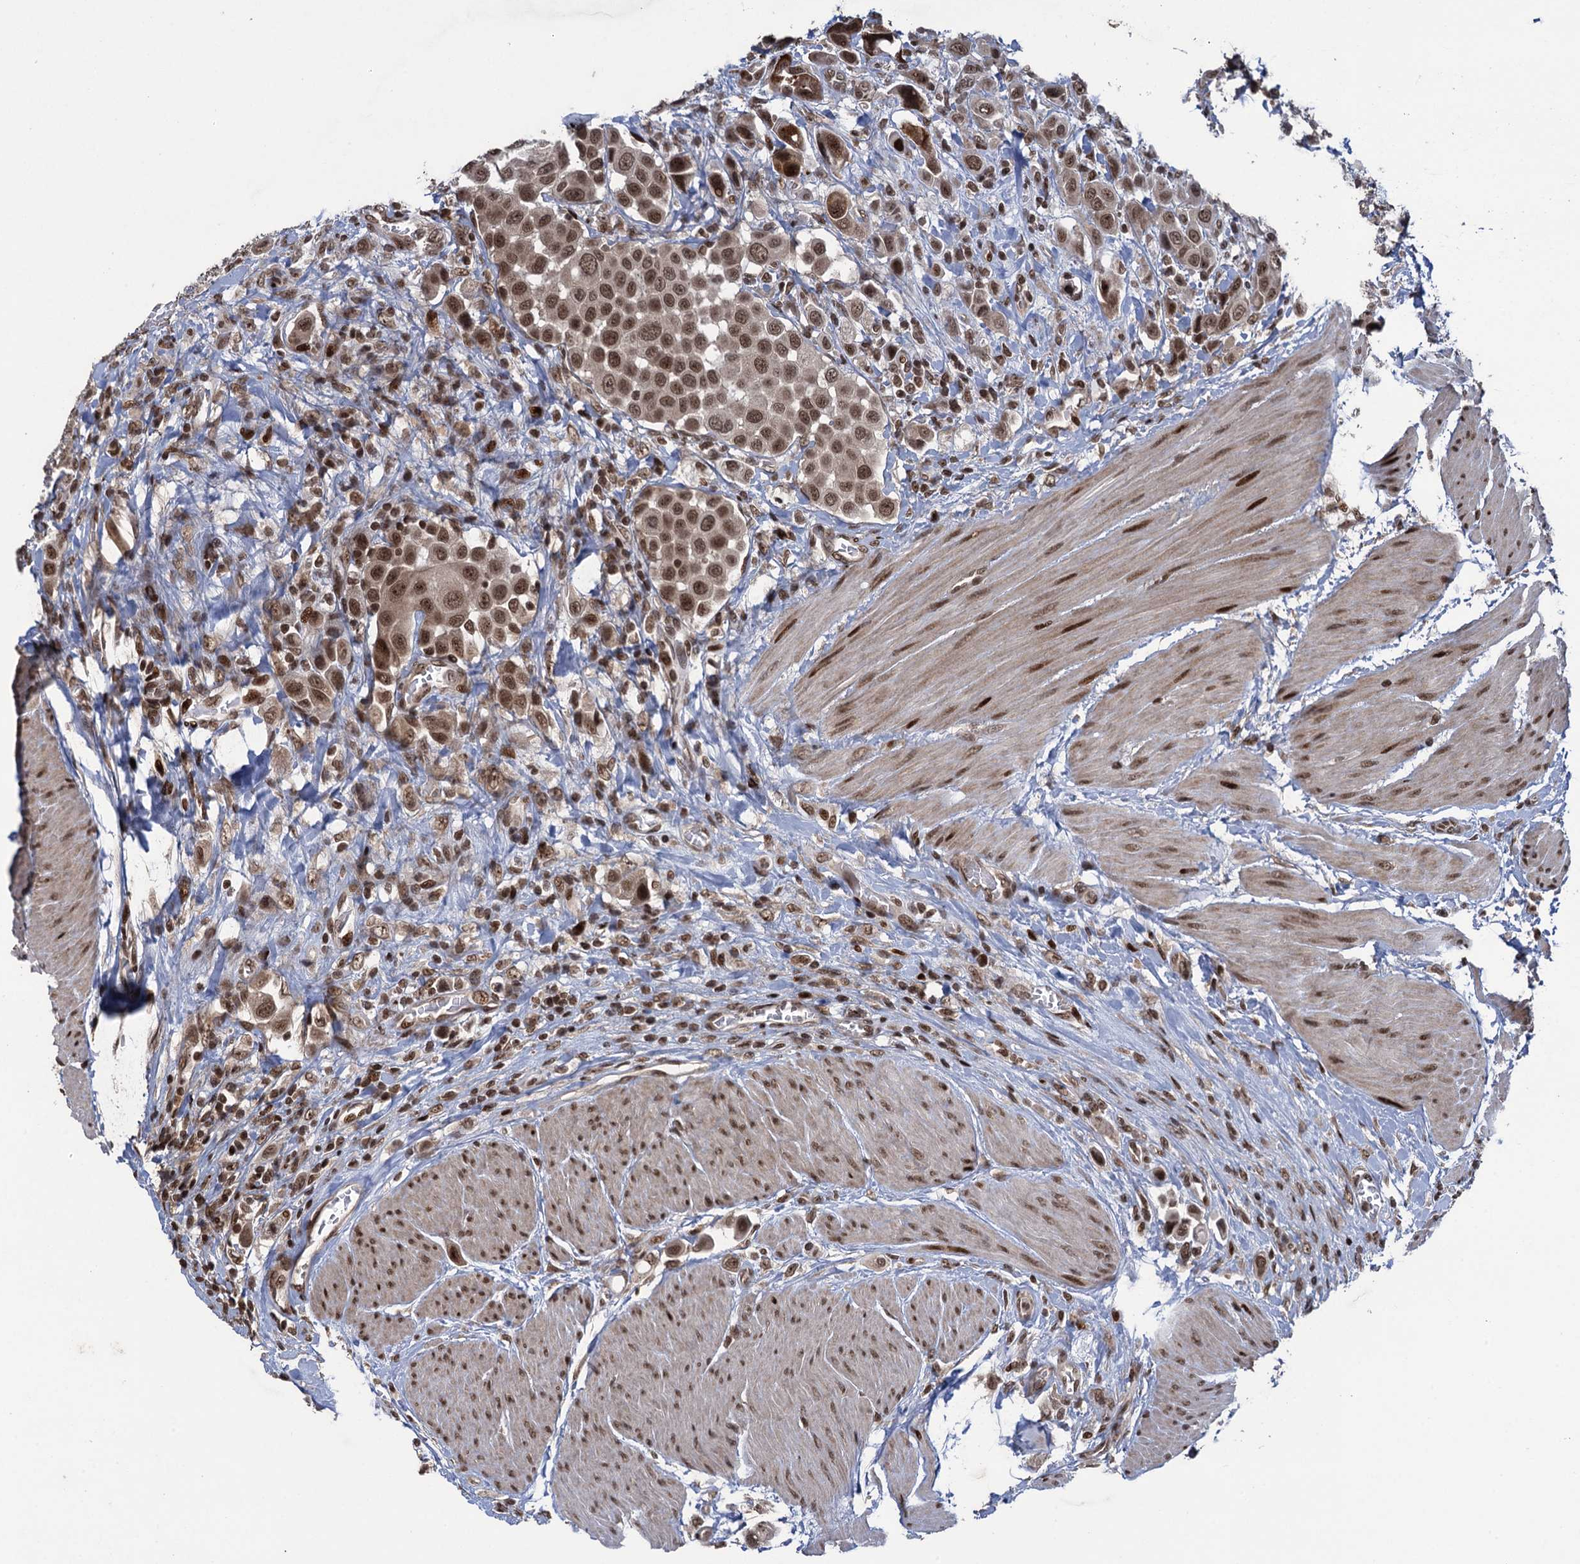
{"staining": {"intensity": "strong", "quantity": ">75%", "location": "cytoplasmic/membranous,nuclear"}, "tissue": "urothelial cancer", "cell_type": "Tumor cells", "image_type": "cancer", "snomed": [{"axis": "morphology", "description": "Urothelial carcinoma, High grade"}, {"axis": "topography", "description": "Urinary bladder"}], "caption": "Human high-grade urothelial carcinoma stained with a protein marker demonstrates strong staining in tumor cells.", "gene": "ZNF169", "patient": {"sex": "male", "age": 50}}